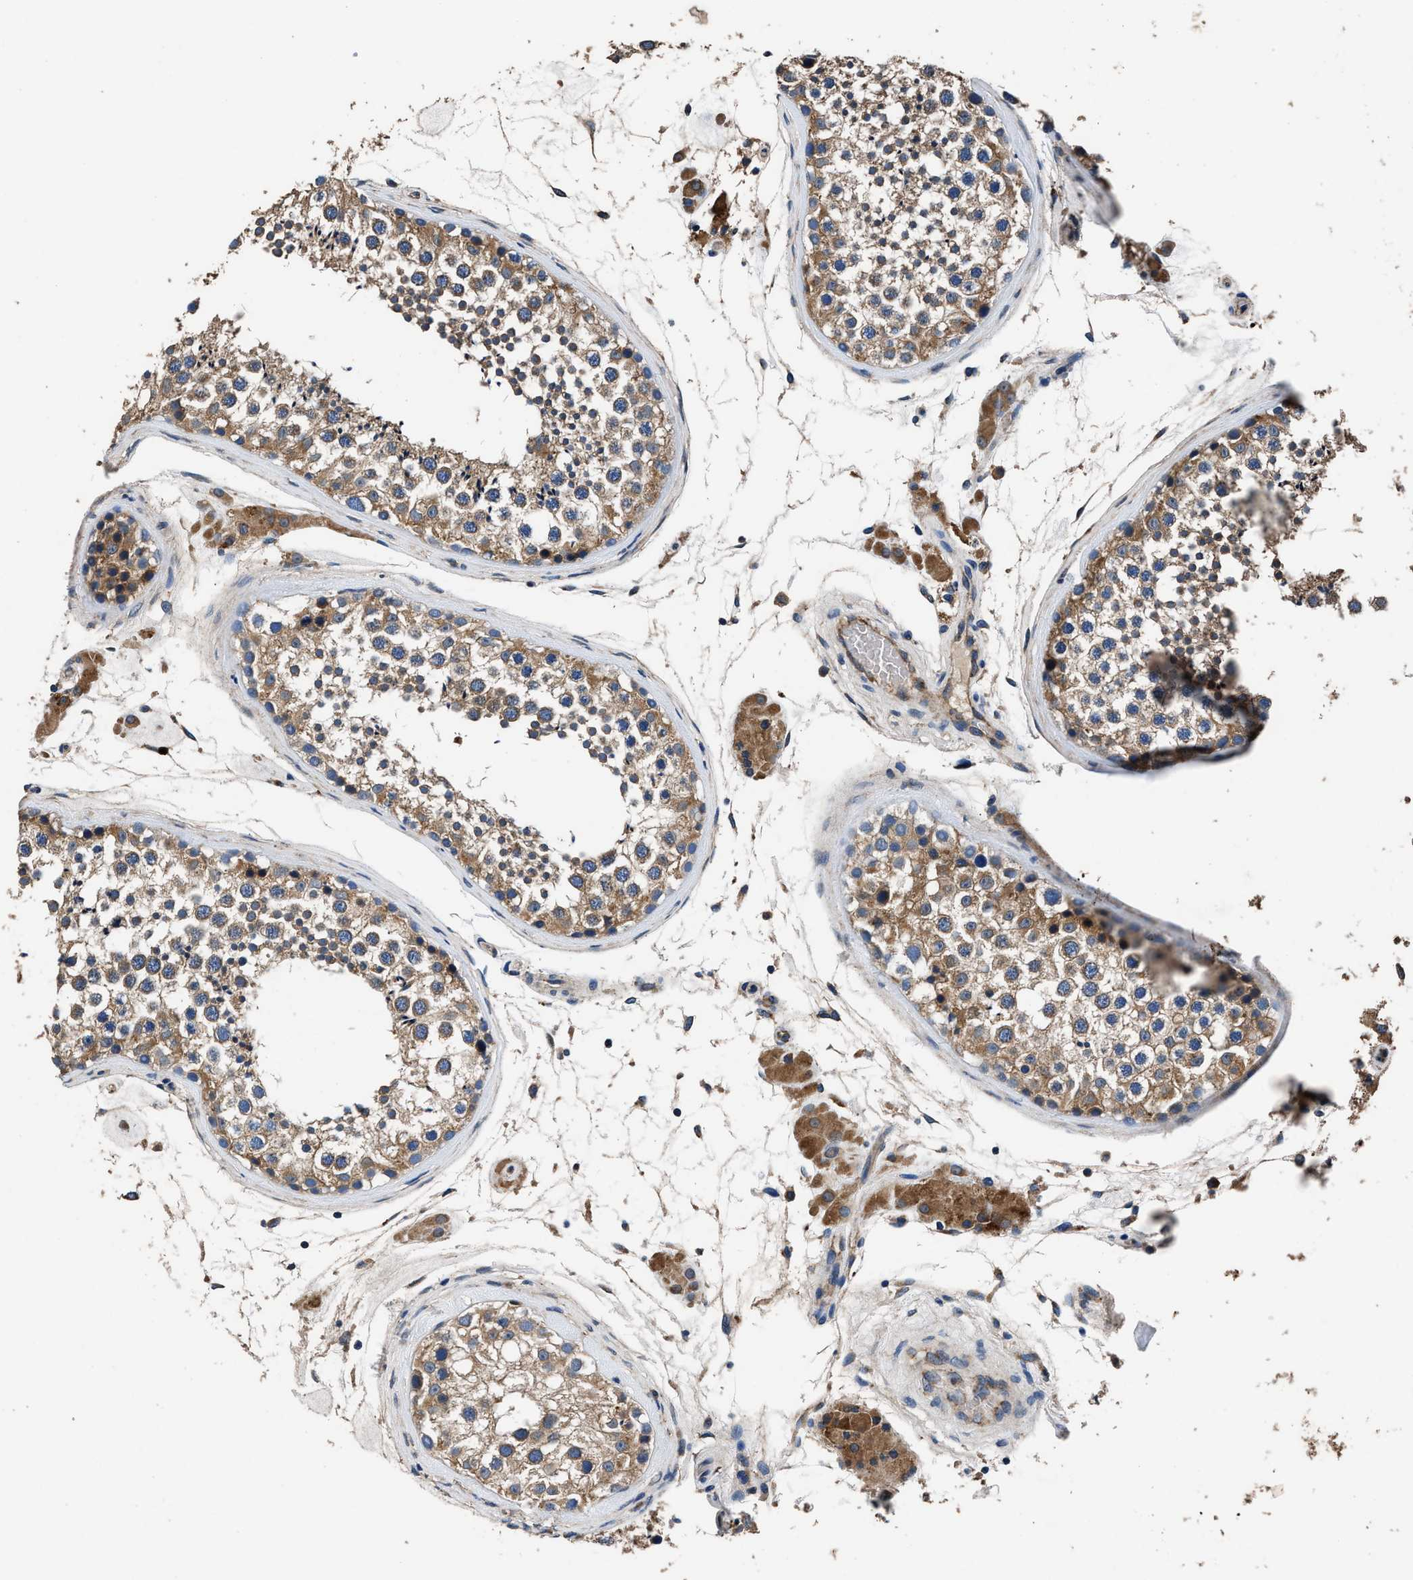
{"staining": {"intensity": "moderate", "quantity": ">75%", "location": "cytoplasmic/membranous"}, "tissue": "testis", "cell_type": "Cells in seminiferous ducts", "image_type": "normal", "snomed": [{"axis": "morphology", "description": "Normal tissue, NOS"}, {"axis": "topography", "description": "Testis"}], "caption": "An IHC image of benign tissue is shown. Protein staining in brown highlights moderate cytoplasmic/membranous positivity in testis within cells in seminiferous ducts. (Brightfield microscopy of DAB IHC at high magnification).", "gene": "DHRS7B", "patient": {"sex": "male", "age": 46}}